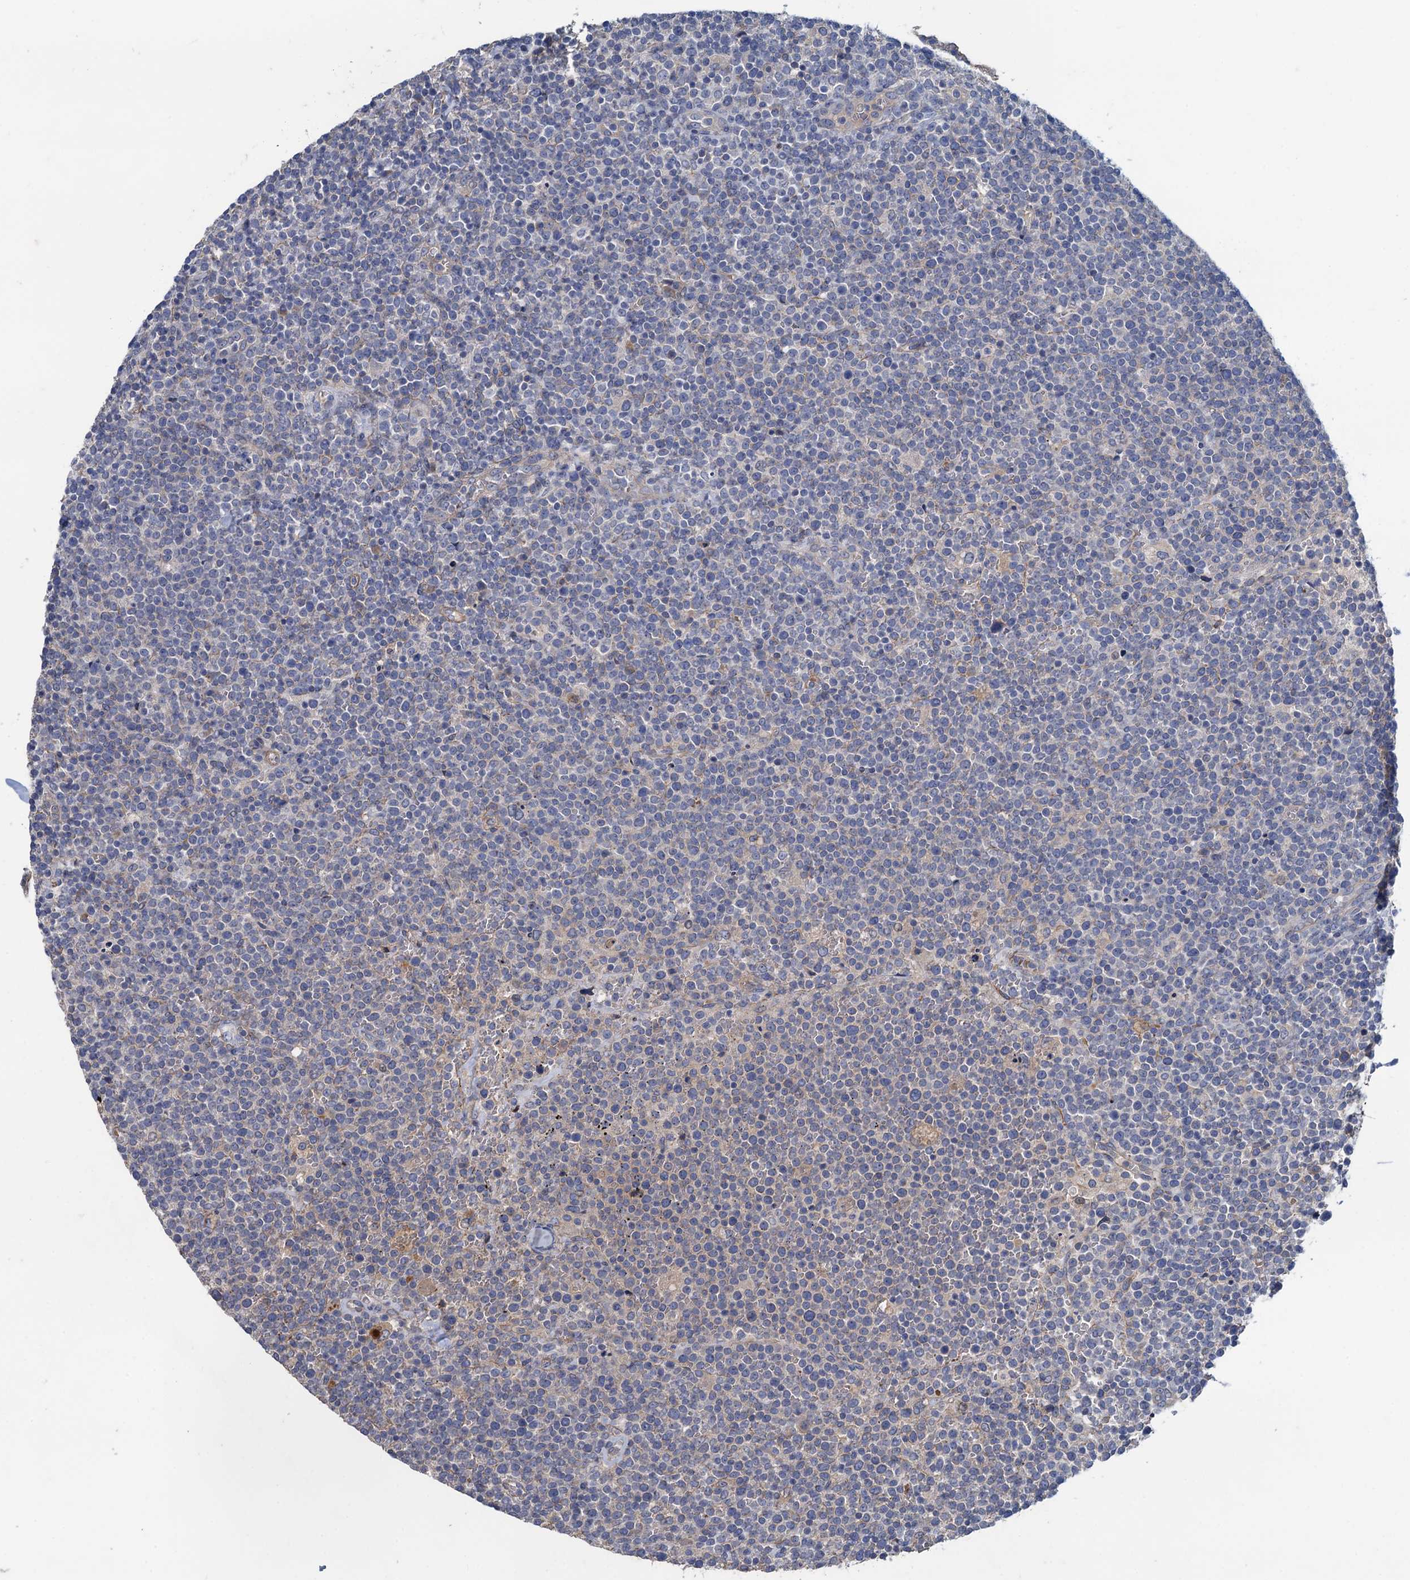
{"staining": {"intensity": "negative", "quantity": "none", "location": "none"}, "tissue": "lymphoma", "cell_type": "Tumor cells", "image_type": "cancer", "snomed": [{"axis": "morphology", "description": "Malignant lymphoma, non-Hodgkin's type, High grade"}, {"axis": "topography", "description": "Lymph node"}], "caption": "High power microscopy photomicrograph of an IHC photomicrograph of malignant lymphoma, non-Hodgkin's type (high-grade), revealing no significant staining in tumor cells.", "gene": "SMCO3", "patient": {"sex": "male", "age": 61}}